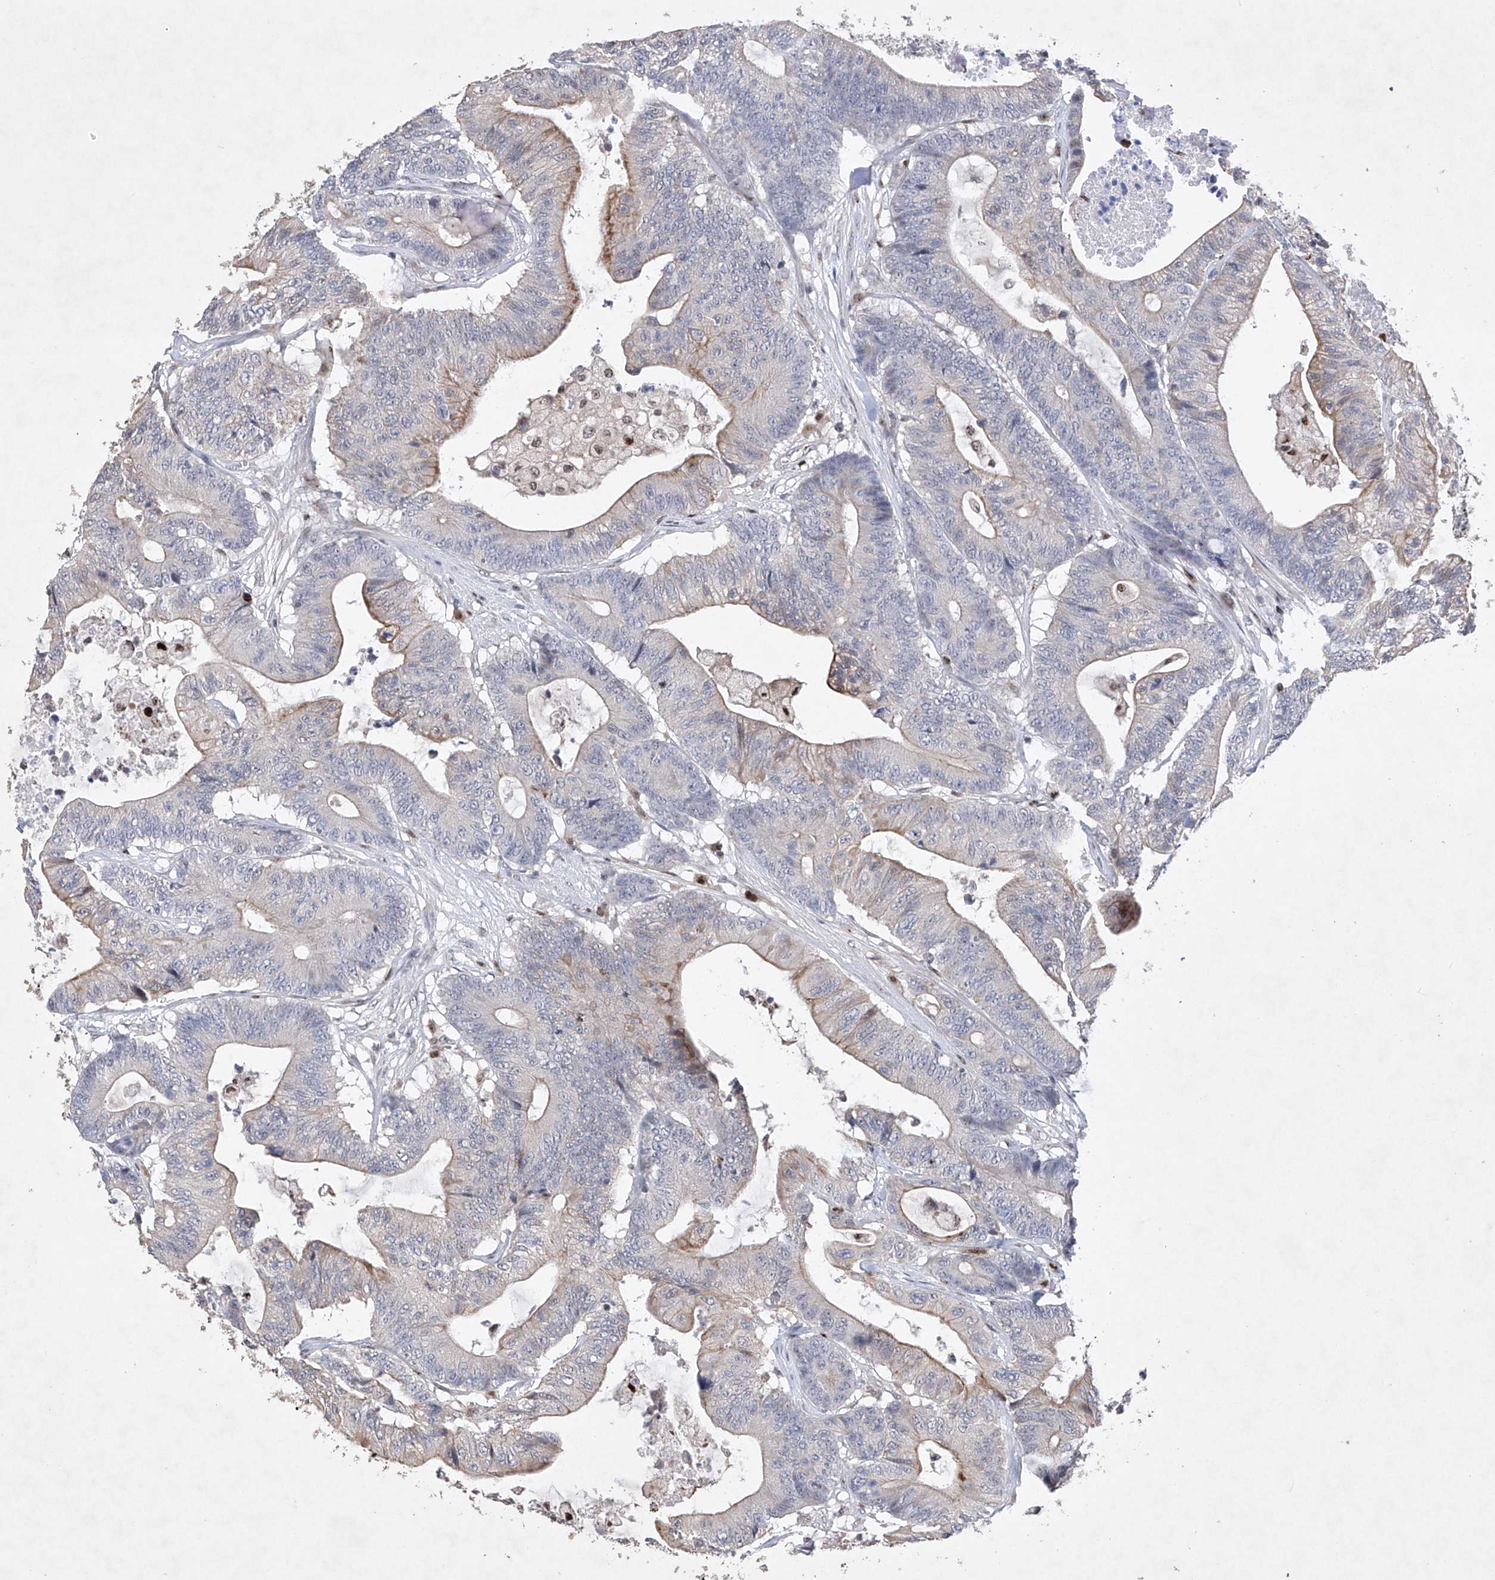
{"staining": {"intensity": "weak", "quantity": "<25%", "location": "cytoplasmic/membranous"}, "tissue": "colorectal cancer", "cell_type": "Tumor cells", "image_type": "cancer", "snomed": [{"axis": "morphology", "description": "Adenocarcinoma, NOS"}, {"axis": "topography", "description": "Colon"}], "caption": "Tumor cells are negative for brown protein staining in colorectal adenocarcinoma. Nuclei are stained in blue.", "gene": "AFG1L", "patient": {"sex": "female", "age": 84}}